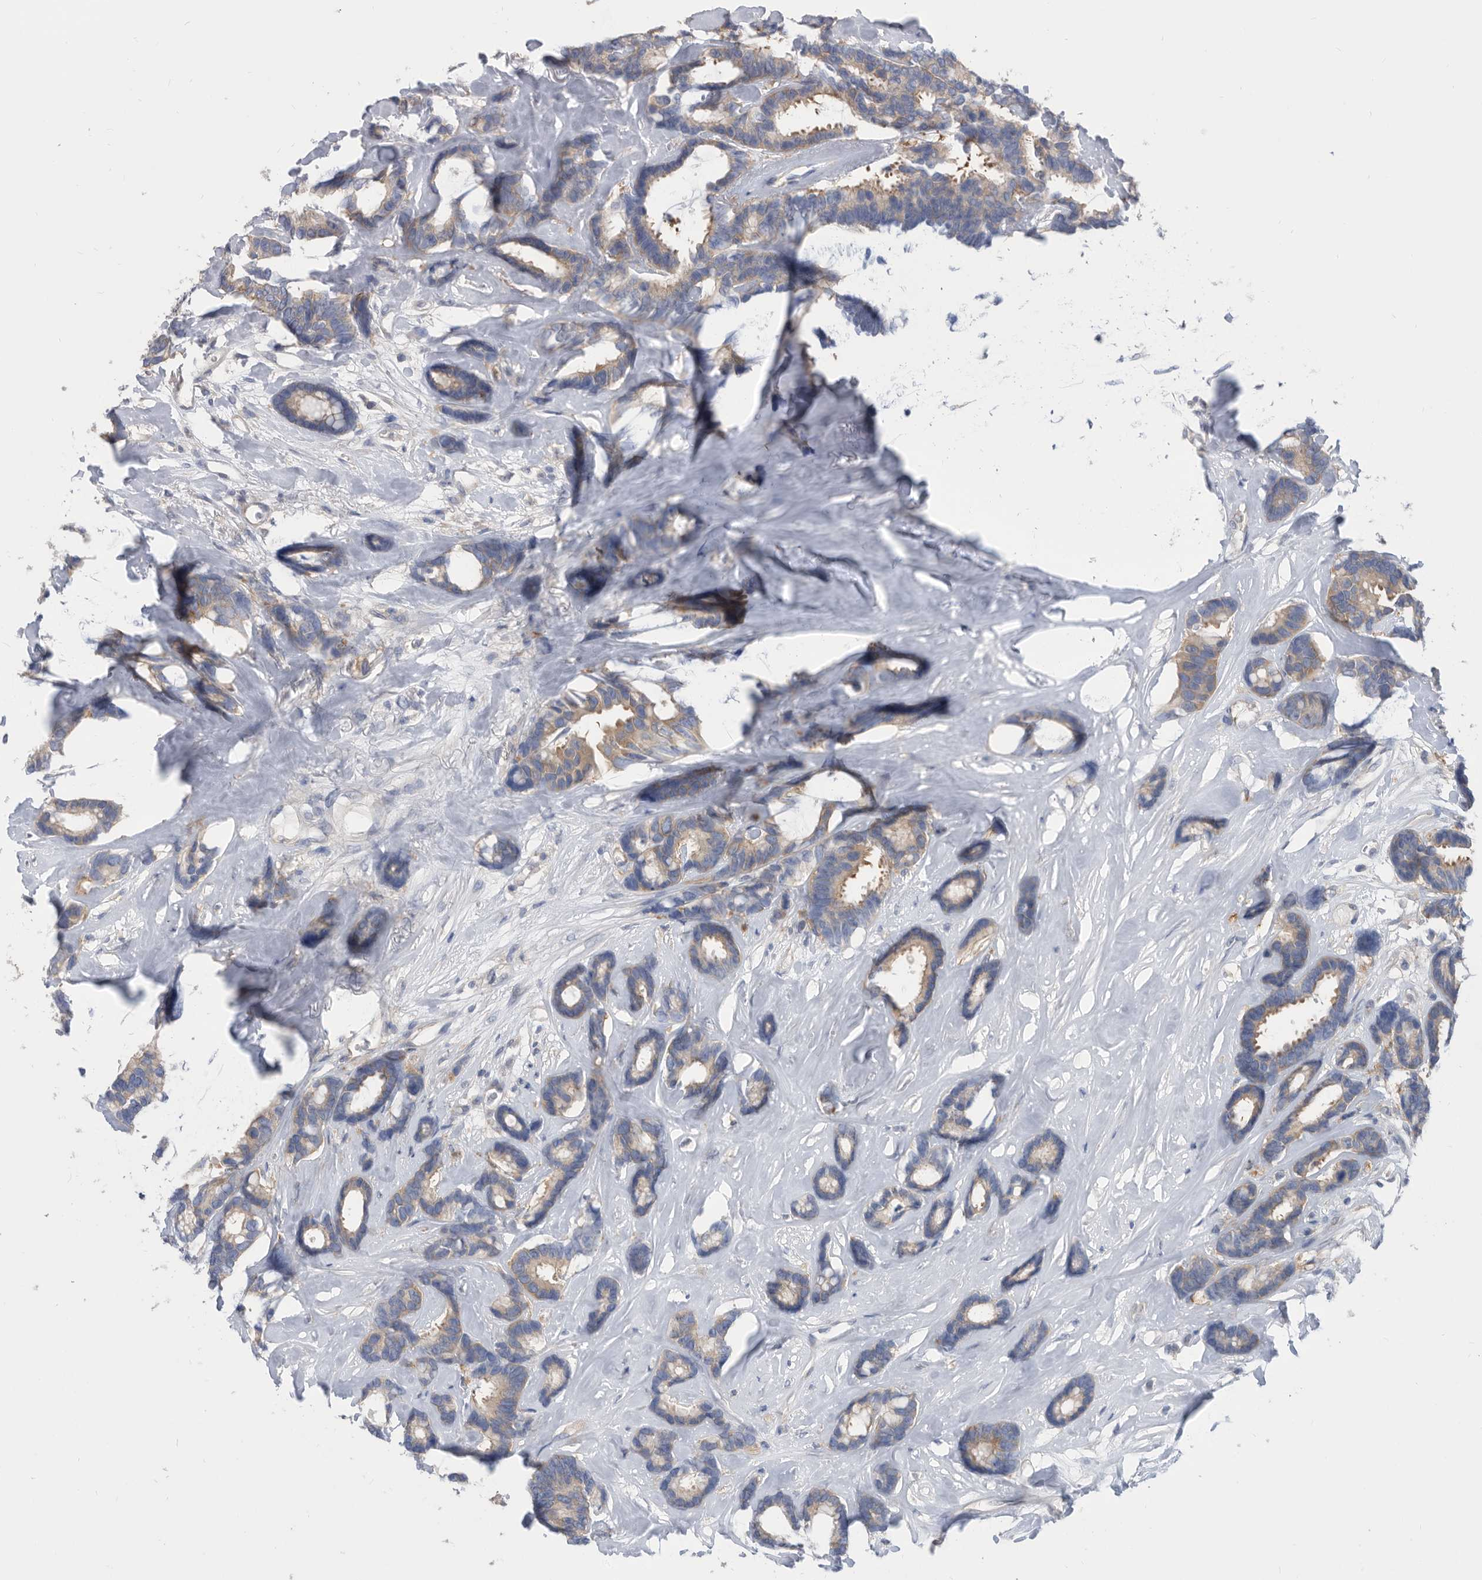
{"staining": {"intensity": "weak", "quantity": ">75%", "location": "cytoplasmic/membranous"}, "tissue": "breast cancer", "cell_type": "Tumor cells", "image_type": "cancer", "snomed": [{"axis": "morphology", "description": "Duct carcinoma"}, {"axis": "topography", "description": "Breast"}], "caption": "This image demonstrates invasive ductal carcinoma (breast) stained with immunohistochemistry (IHC) to label a protein in brown. The cytoplasmic/membranous of tumor cells show weak positivity for the protein. Nuclei are counter-stained blue.", "gene": "CCT4", "patient": {"sex": "female", "age": 87}}